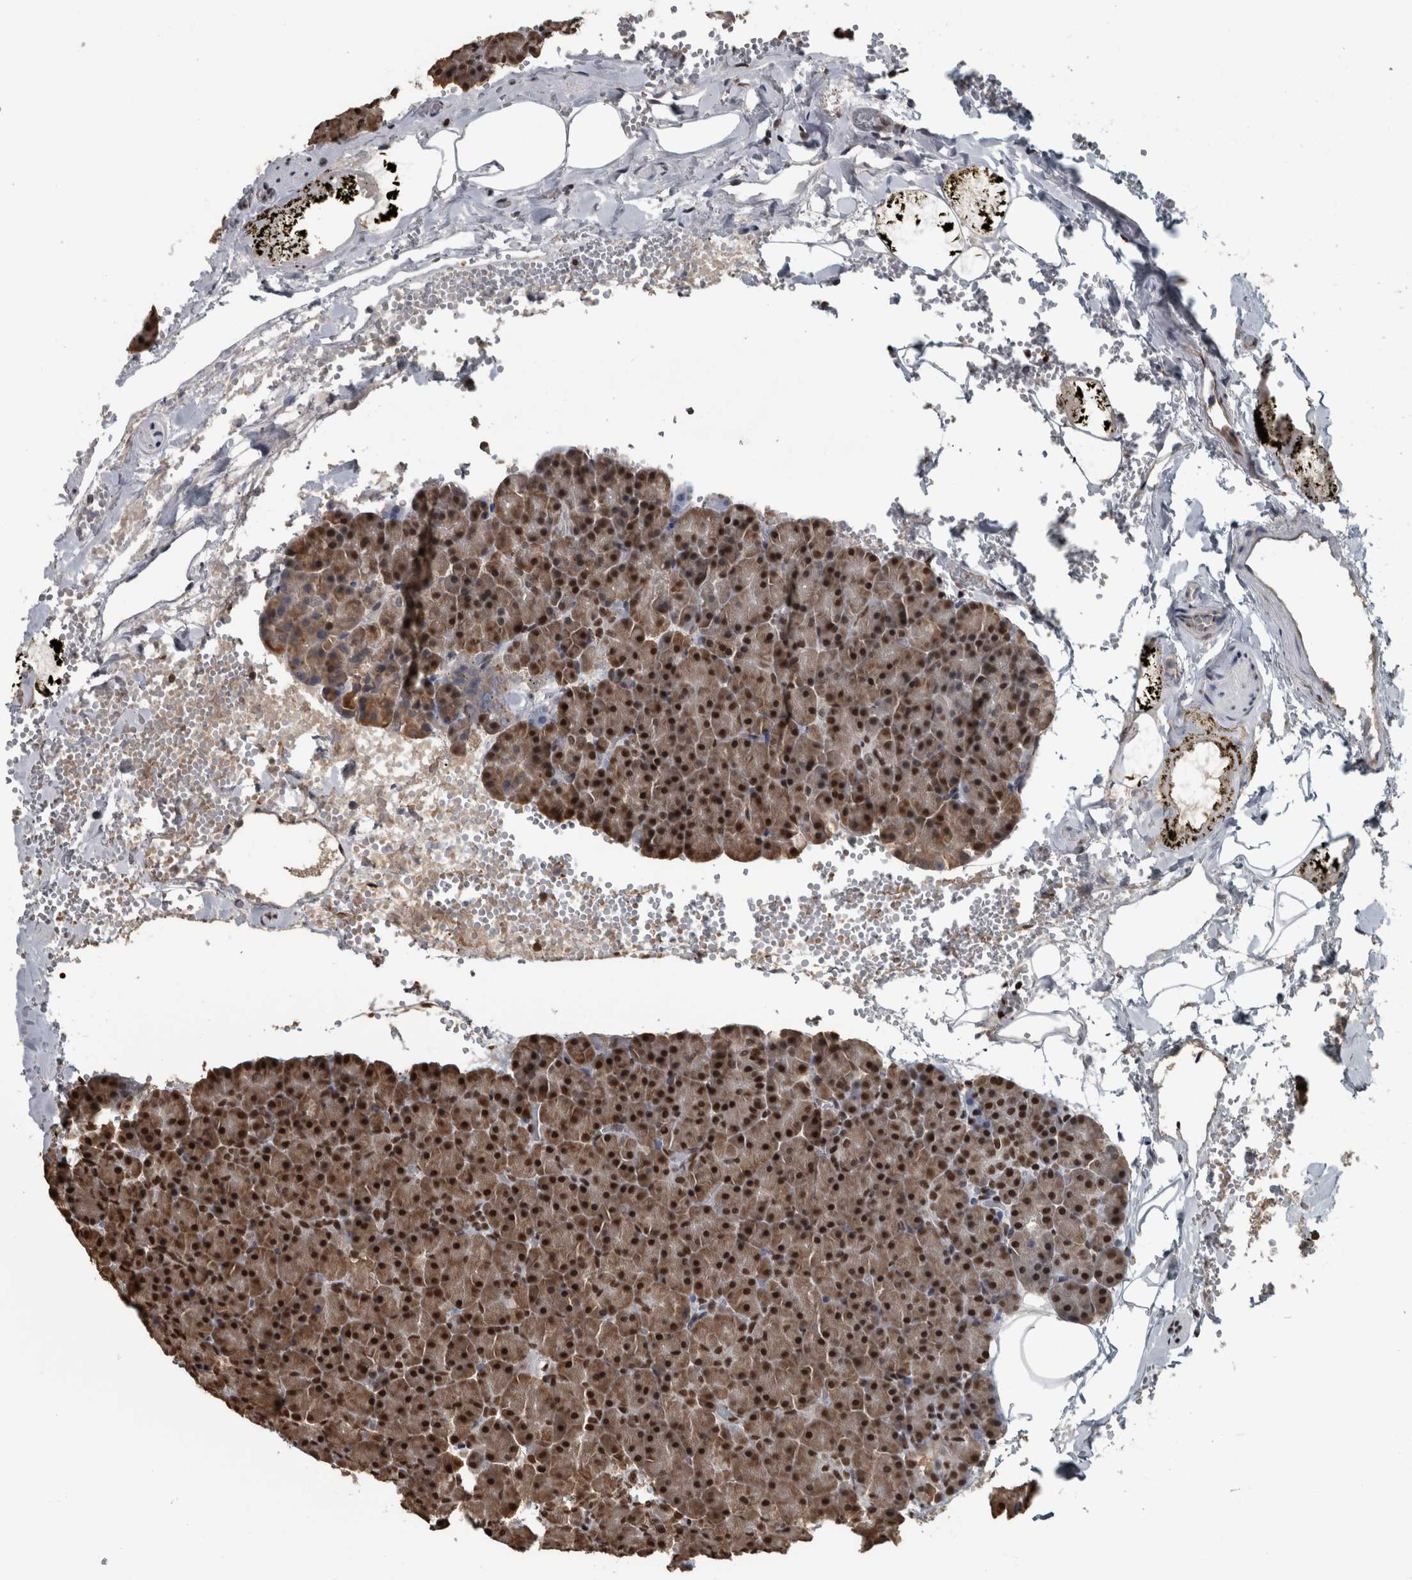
{"staining": {"intensity": "strong", "quantity": ">75%", "location": "cytoplasmic/membranous,nuclear"}, "tissue": "pancreas", "cell_type": "Exocrine glandular cells", "image_type": "normal", "snomed": [{"axis": "morphology", "description": "Normal tissue, NOS"}, {"axis": "morphology", "description": "Carcinoid, malignant, NOS"}, {"axis": "topography", "description": "Pancreas"}], "caption": "A high amount of strong cytoplasmic/membranous,nuclear expression is seen in about >75% of exocrine glandular cells in unremarkable pancreas. (DAB (3,3'-diaminobenzidine) IHC, brown staining for protein, blue staining for nuclei).", "gene": "TGS1", "patient": {"sex": "female", "age": 35}}